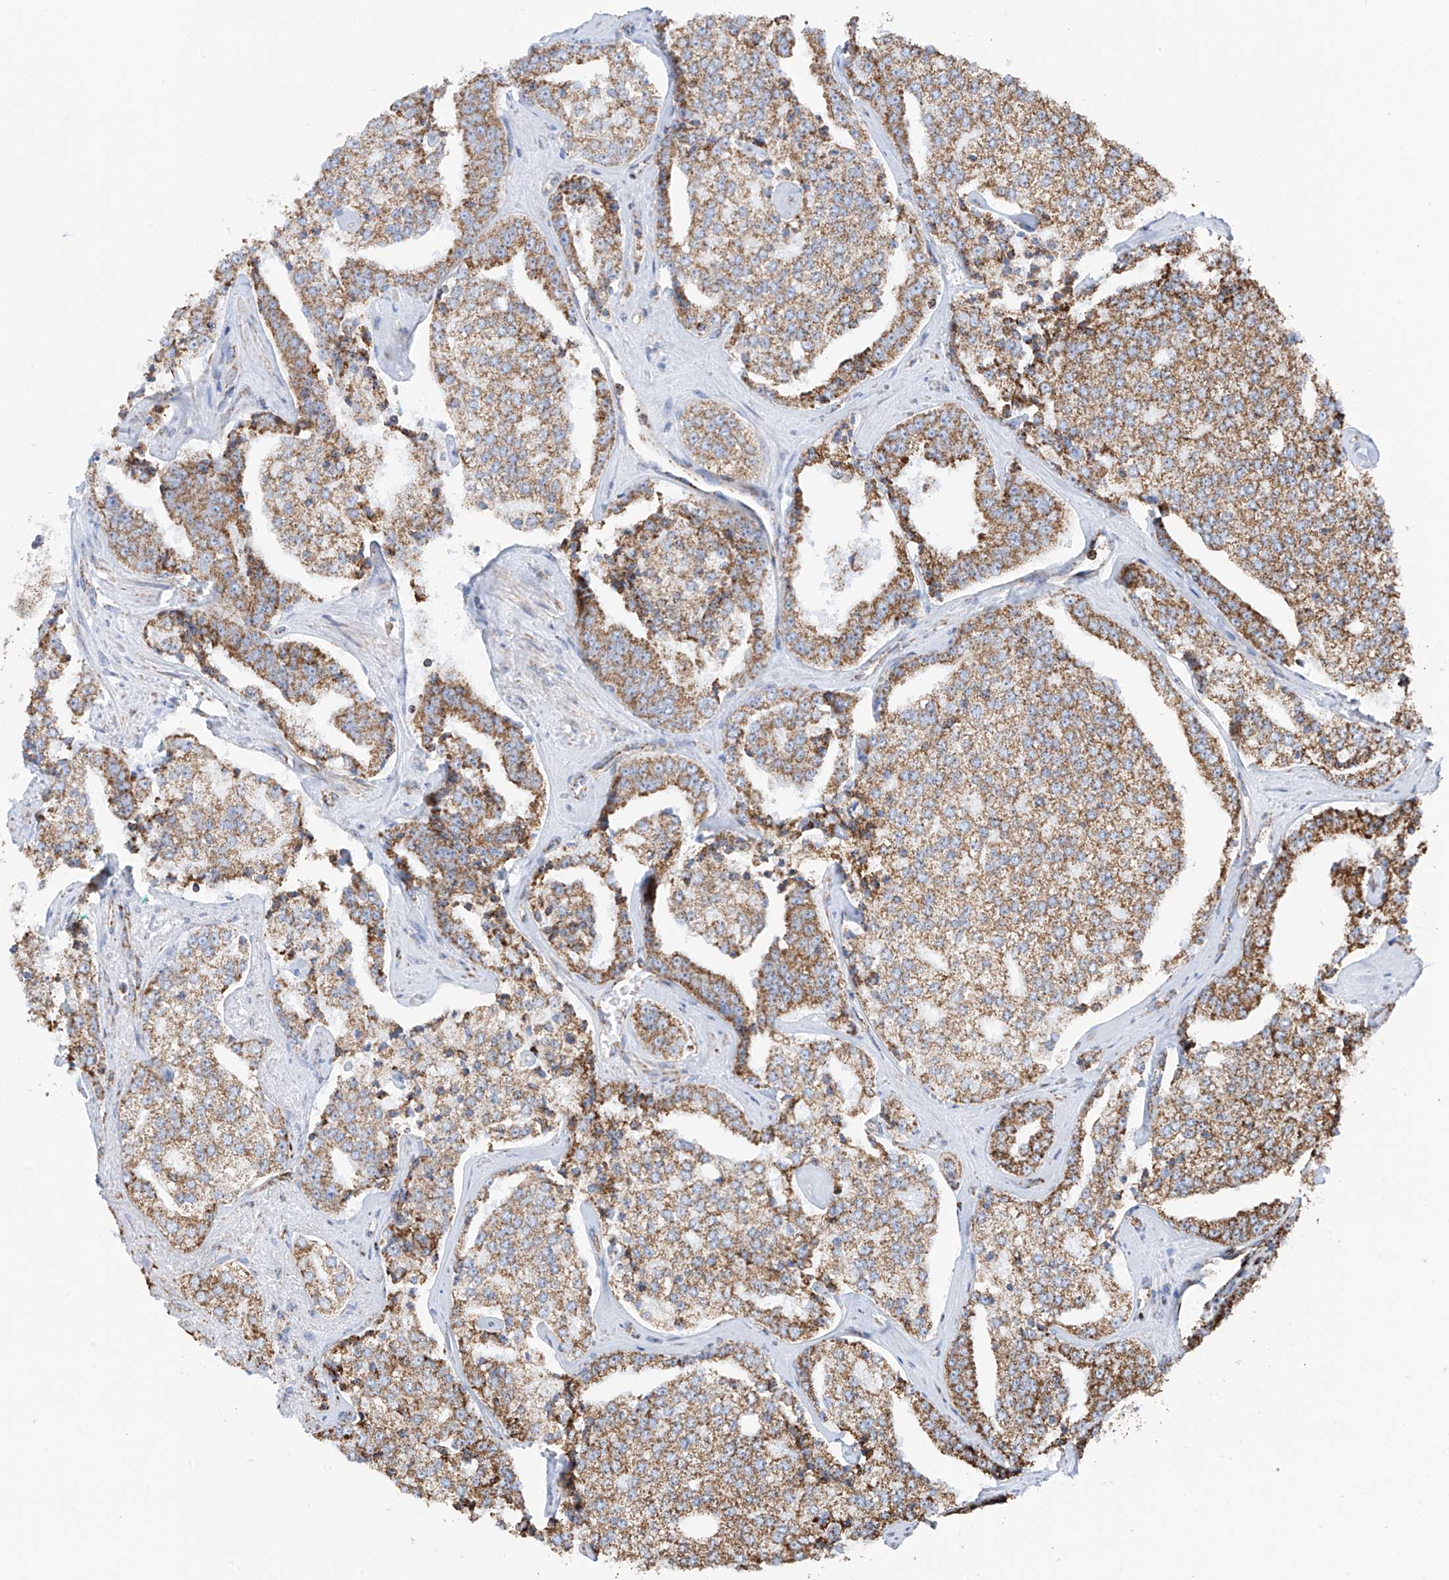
{"staining": {"intensity": "moderate", "quantity": ">75%", "location": "cytoplasmic/membranous"}, "tissue": "prostate cancer", "cell_type": "Tumor cells", "image_type": "cancer", "snomed": [{"axis": "morphology", "description": "Adenocarcinoma, High grade"}, {"axis": "topography", "description": "Prostate"}], "caption": "There is medium levels of moderate cytoplasmic/membranous expression in tumor cells of prostate cancer, as demonstrated by immunohistochemical staining (brown color).", "gene": "XKR3", "patient": {"sex": "male", "age": 71}}